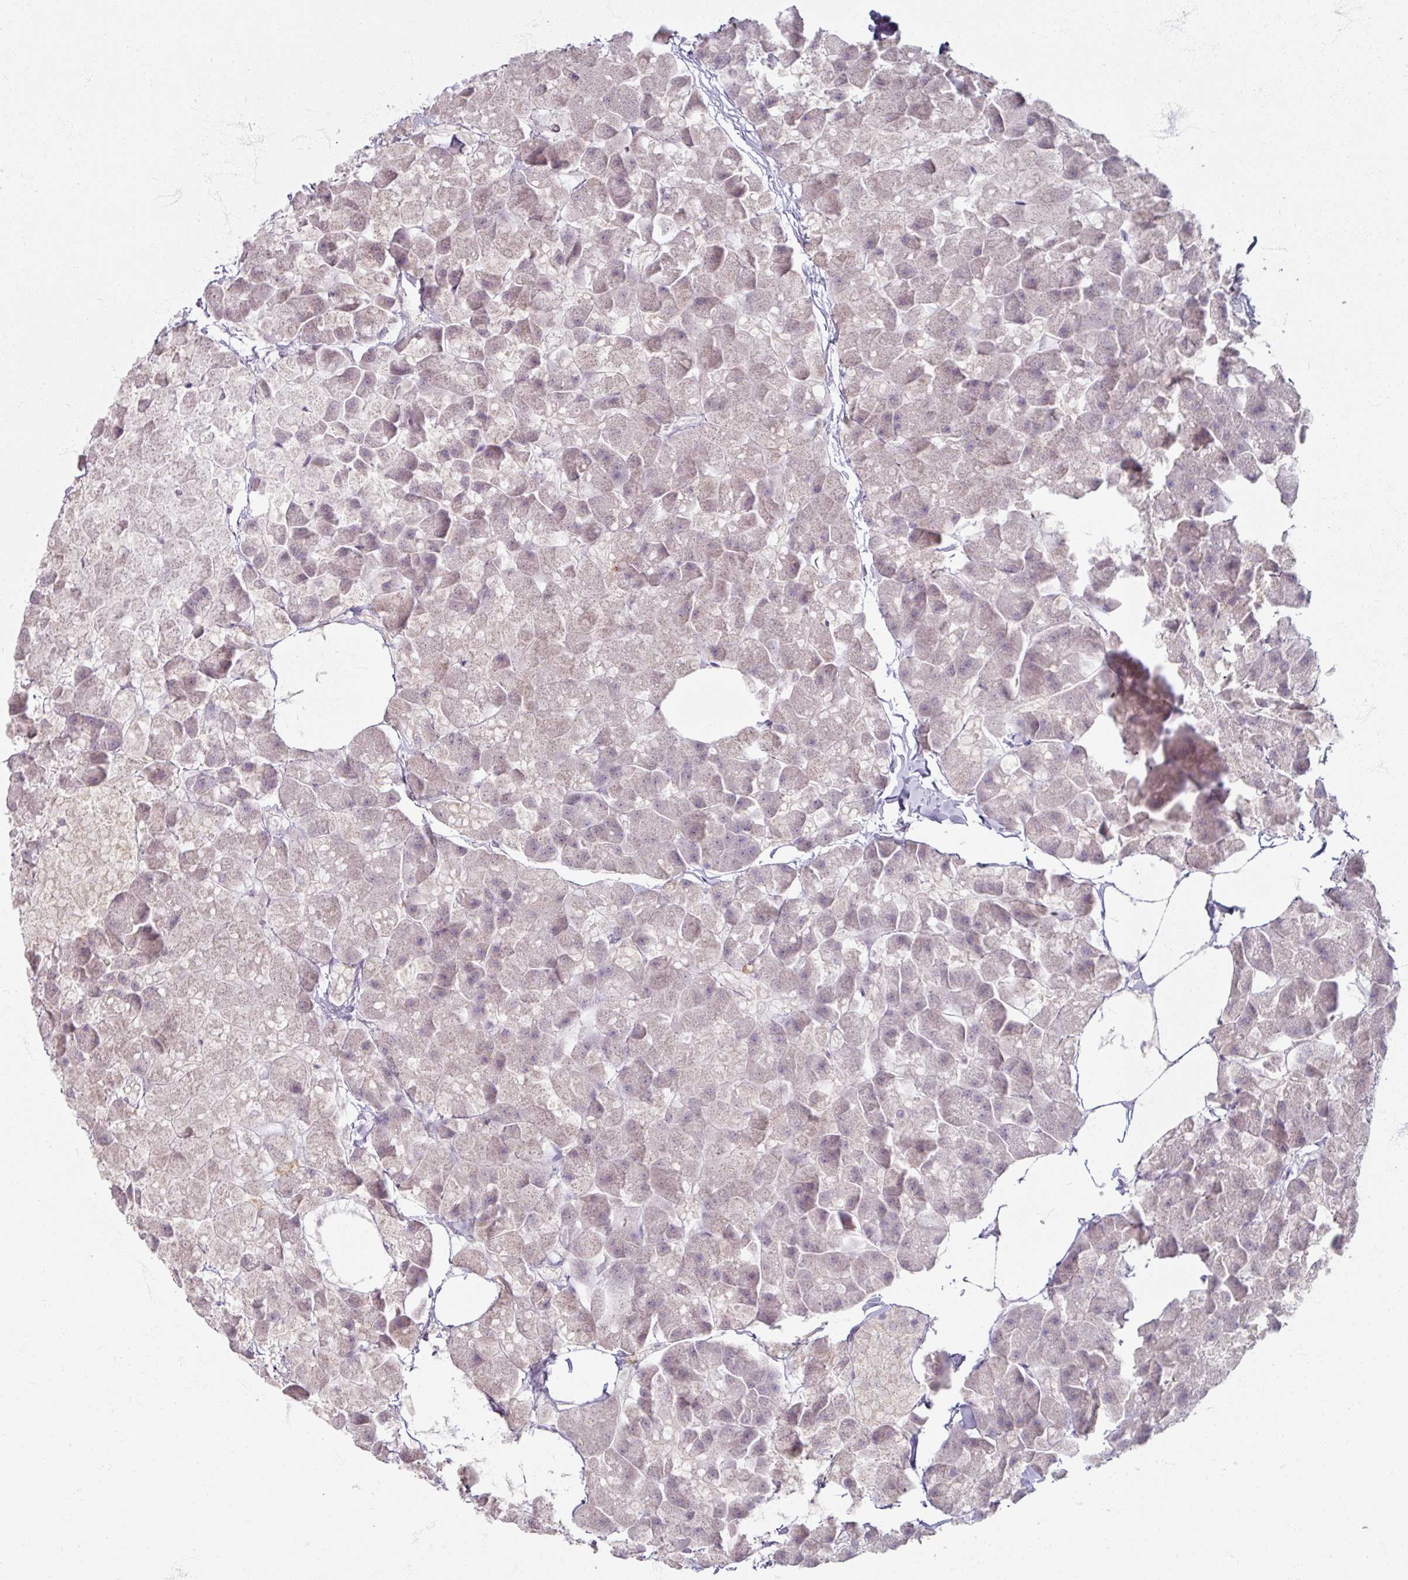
{"staining": {"intensity": "negative", "quantity": "none", "location": "none"}, "tissue": "pancreas", "cell_type": "Exocrine glandular cells", "image_type": "normal", "snomed": [{"axis": "morphology", "description": "Normal tissue, NOS"}, {"axis": "topography", "description": "Pancreas"}], "caption": "Exocrine glandular cells are negative for brown protein staining in normal pancreas. The staining was performed using DAB (3,3'-diaminobenzidine) to visualize the protein expression in brown, while the nuclei were stained in blue with hematoxylin (Magnification: 20x).", "gene": "SOX11", "patient": {"sex": "male", "age": 35}}